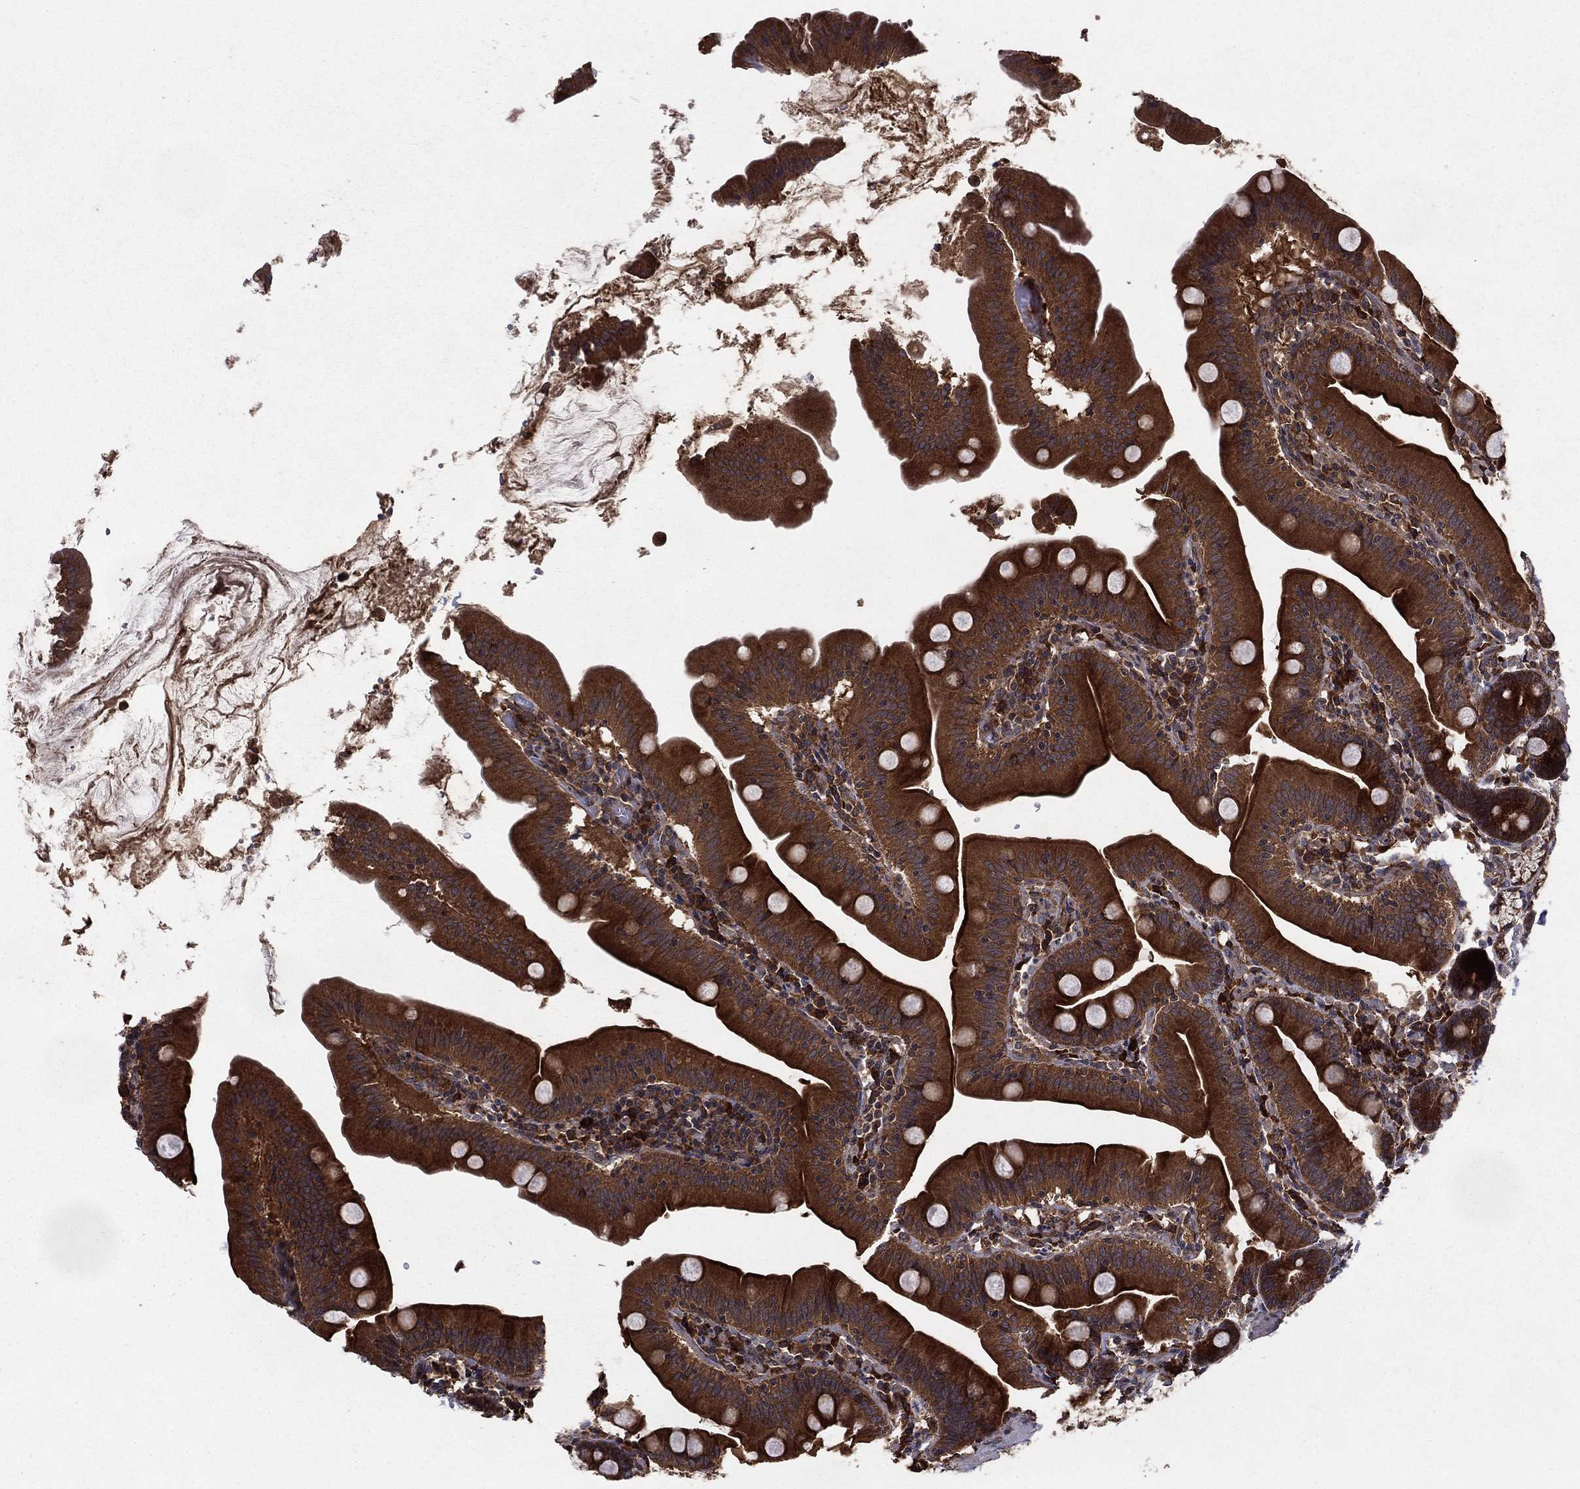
{"staining": {"intensity": "strong", "quantity": ">75%", "location": "cytoplasmic/membranous"}, "tissue": "small intestine", "cell_type": "Glandular cells", "image_type": "normal", "snomed": [{"axis": "morphology", "description": "Normal tissue, NOS"}, {"axis": "topography", "description": "Small intestine"}], "caption": "High-power microscopy captured an immunohistochemistry image of normal small intestine, revealing strong cytoplasmic/membranous staining in approximately >75% of glandular cells.", "gene": "BABAM2", "patient": {"sex": "male", "age": 37}}